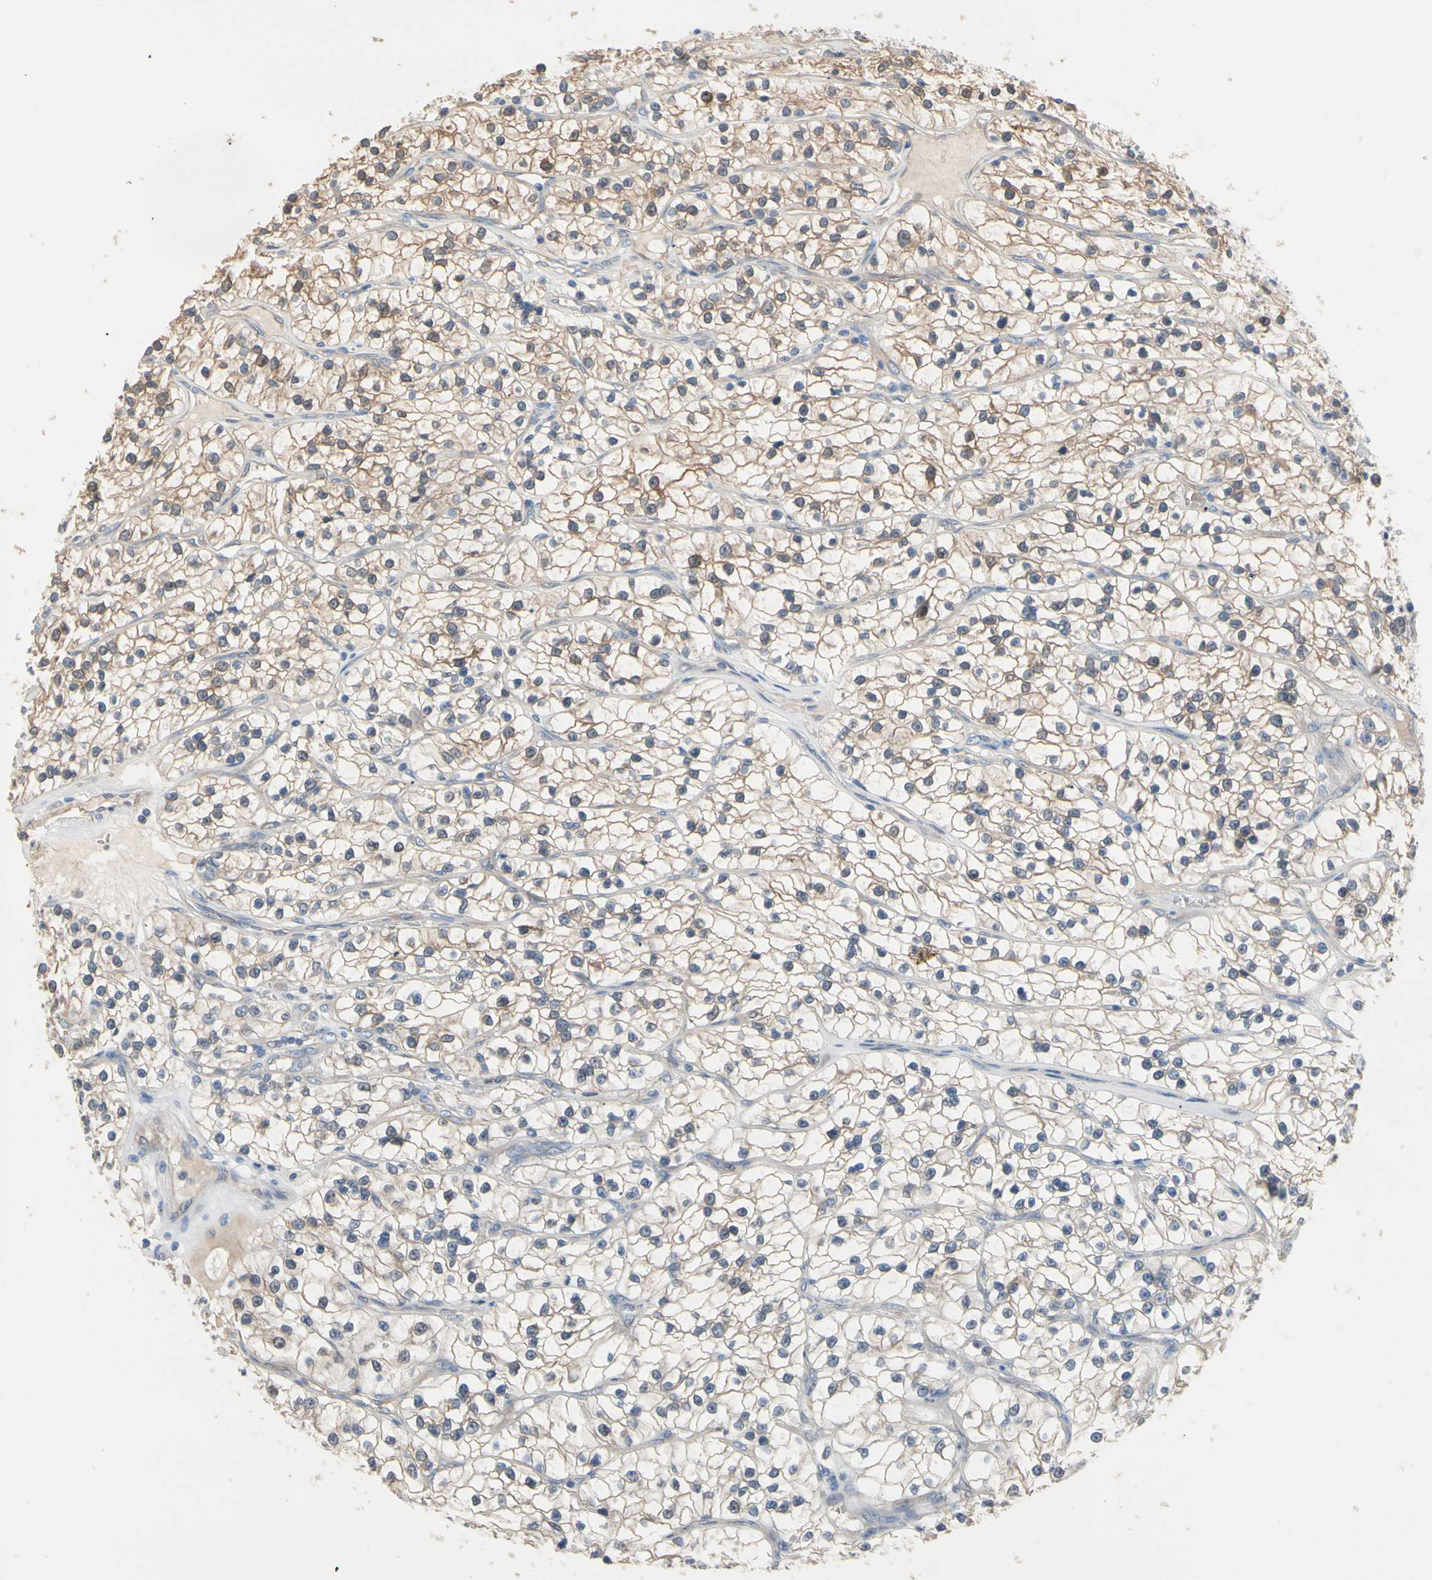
{"staining": {"intensity": "weak", "quantity": "25%-75%", "location": "cytoplasmic/membranous"}, "tissue": "renal cancer", "cell_type": "Tumor cells", "image_type": "cancer", "snomed": [{"axis": "morphology", "description": "Adenocarcinoma, NOS"}, {"axis": "topography", "description": "Kidney"}], "caption": "Renal cancer (adenocarcinoma) tissue shows weak cytoplasmic/membranous staining in approximately 25%-75% of tumor cells", "gene": "BBOX1", "patient": {"sex": "female", "age": 57}}